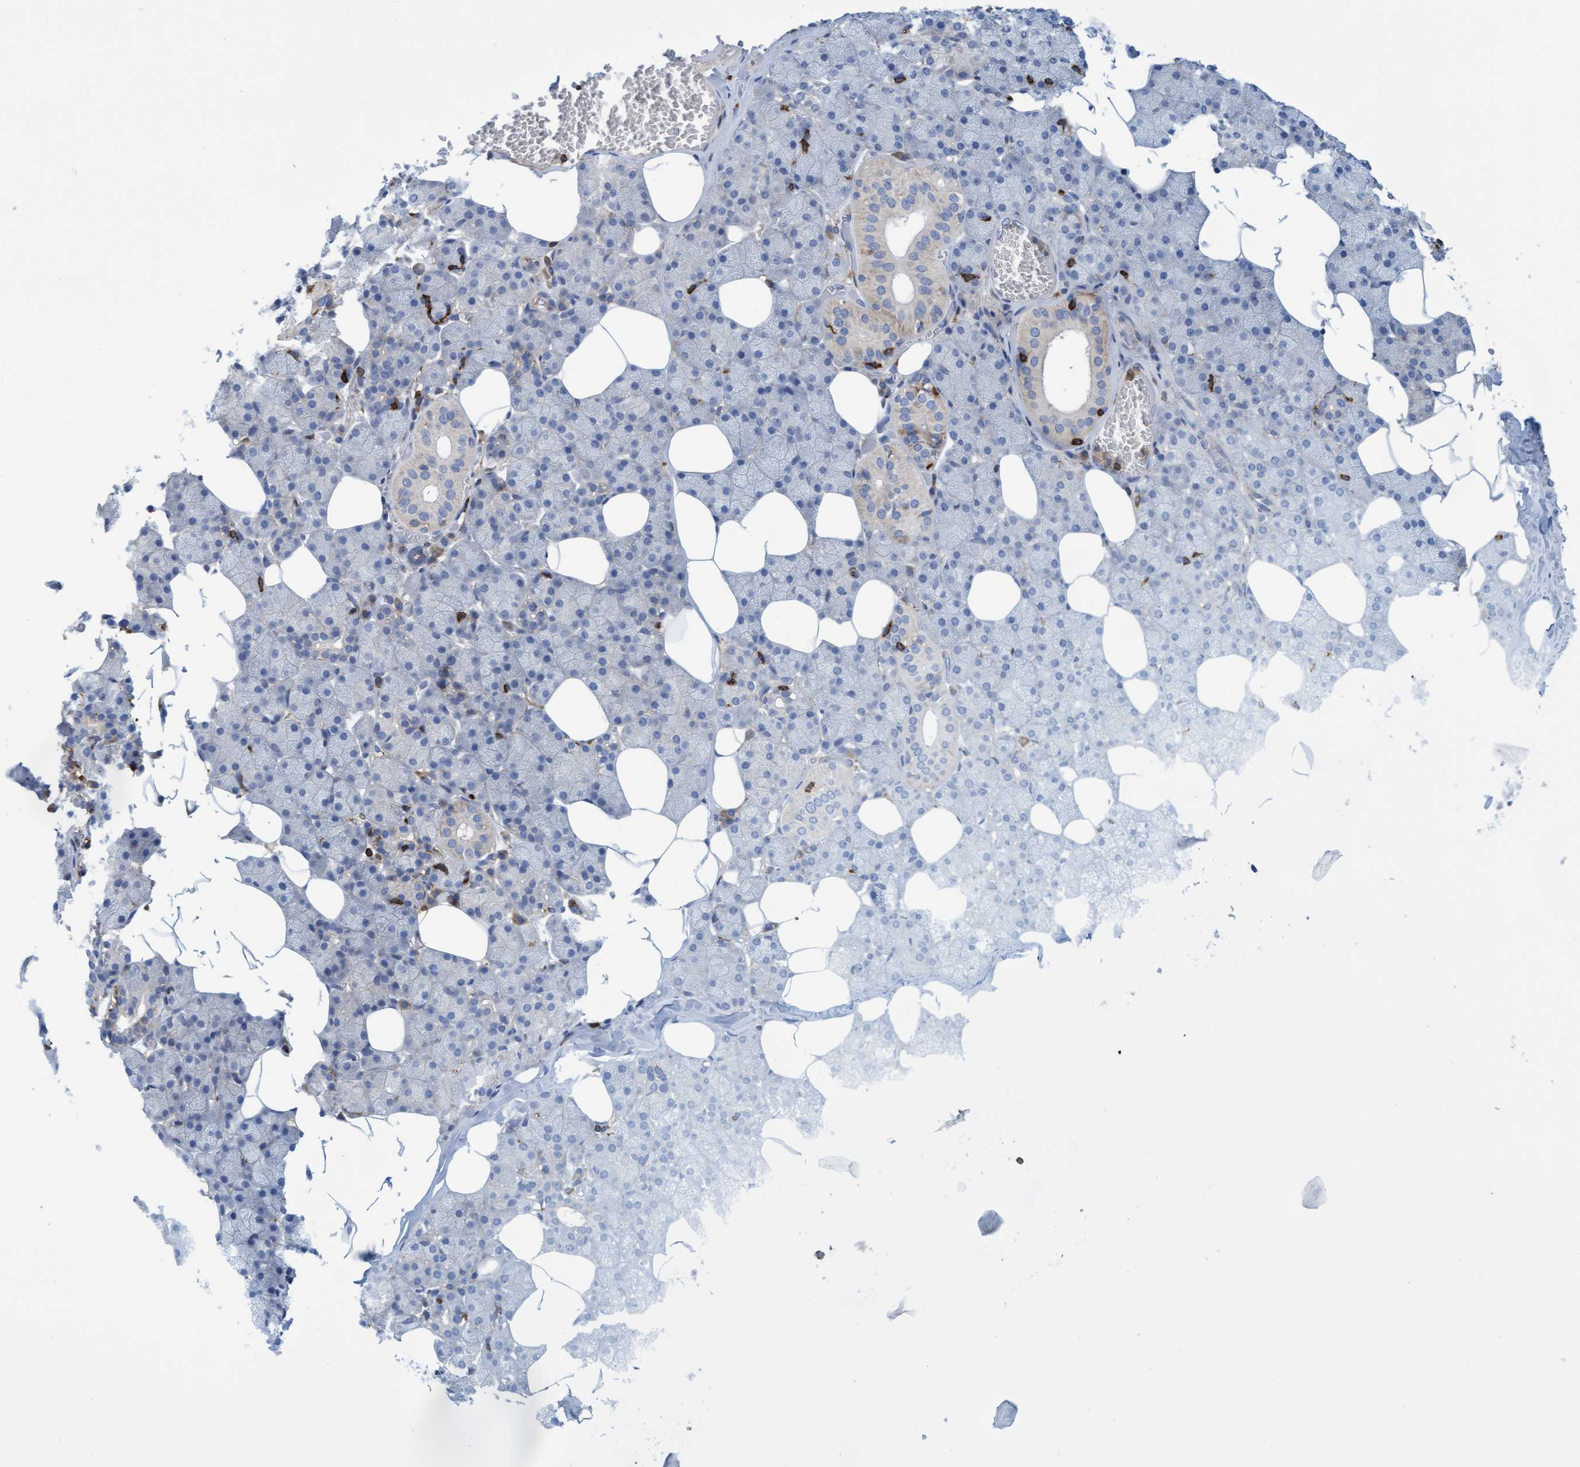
{"staining": {"intensity": "weak", "quantity": "<25%", "location": "cytoplasmic/membranous"}, "tissue": "salivary gland", "cell_type": "Glandular cells", "image_type": "normal", "snomed": [{"axis": "morphology", "description": "Normal tissue, NOS"}, {"axis": "topography", "description": "Salivary gland"}], "caption": "Glandular cells show no significant protein expression in unremarkable salivary gland. (DAB immunohistochemistry with hematoxylin counter stain).", "gene": "FNBP1", "patient": {"sex": "female", "age": 33}}